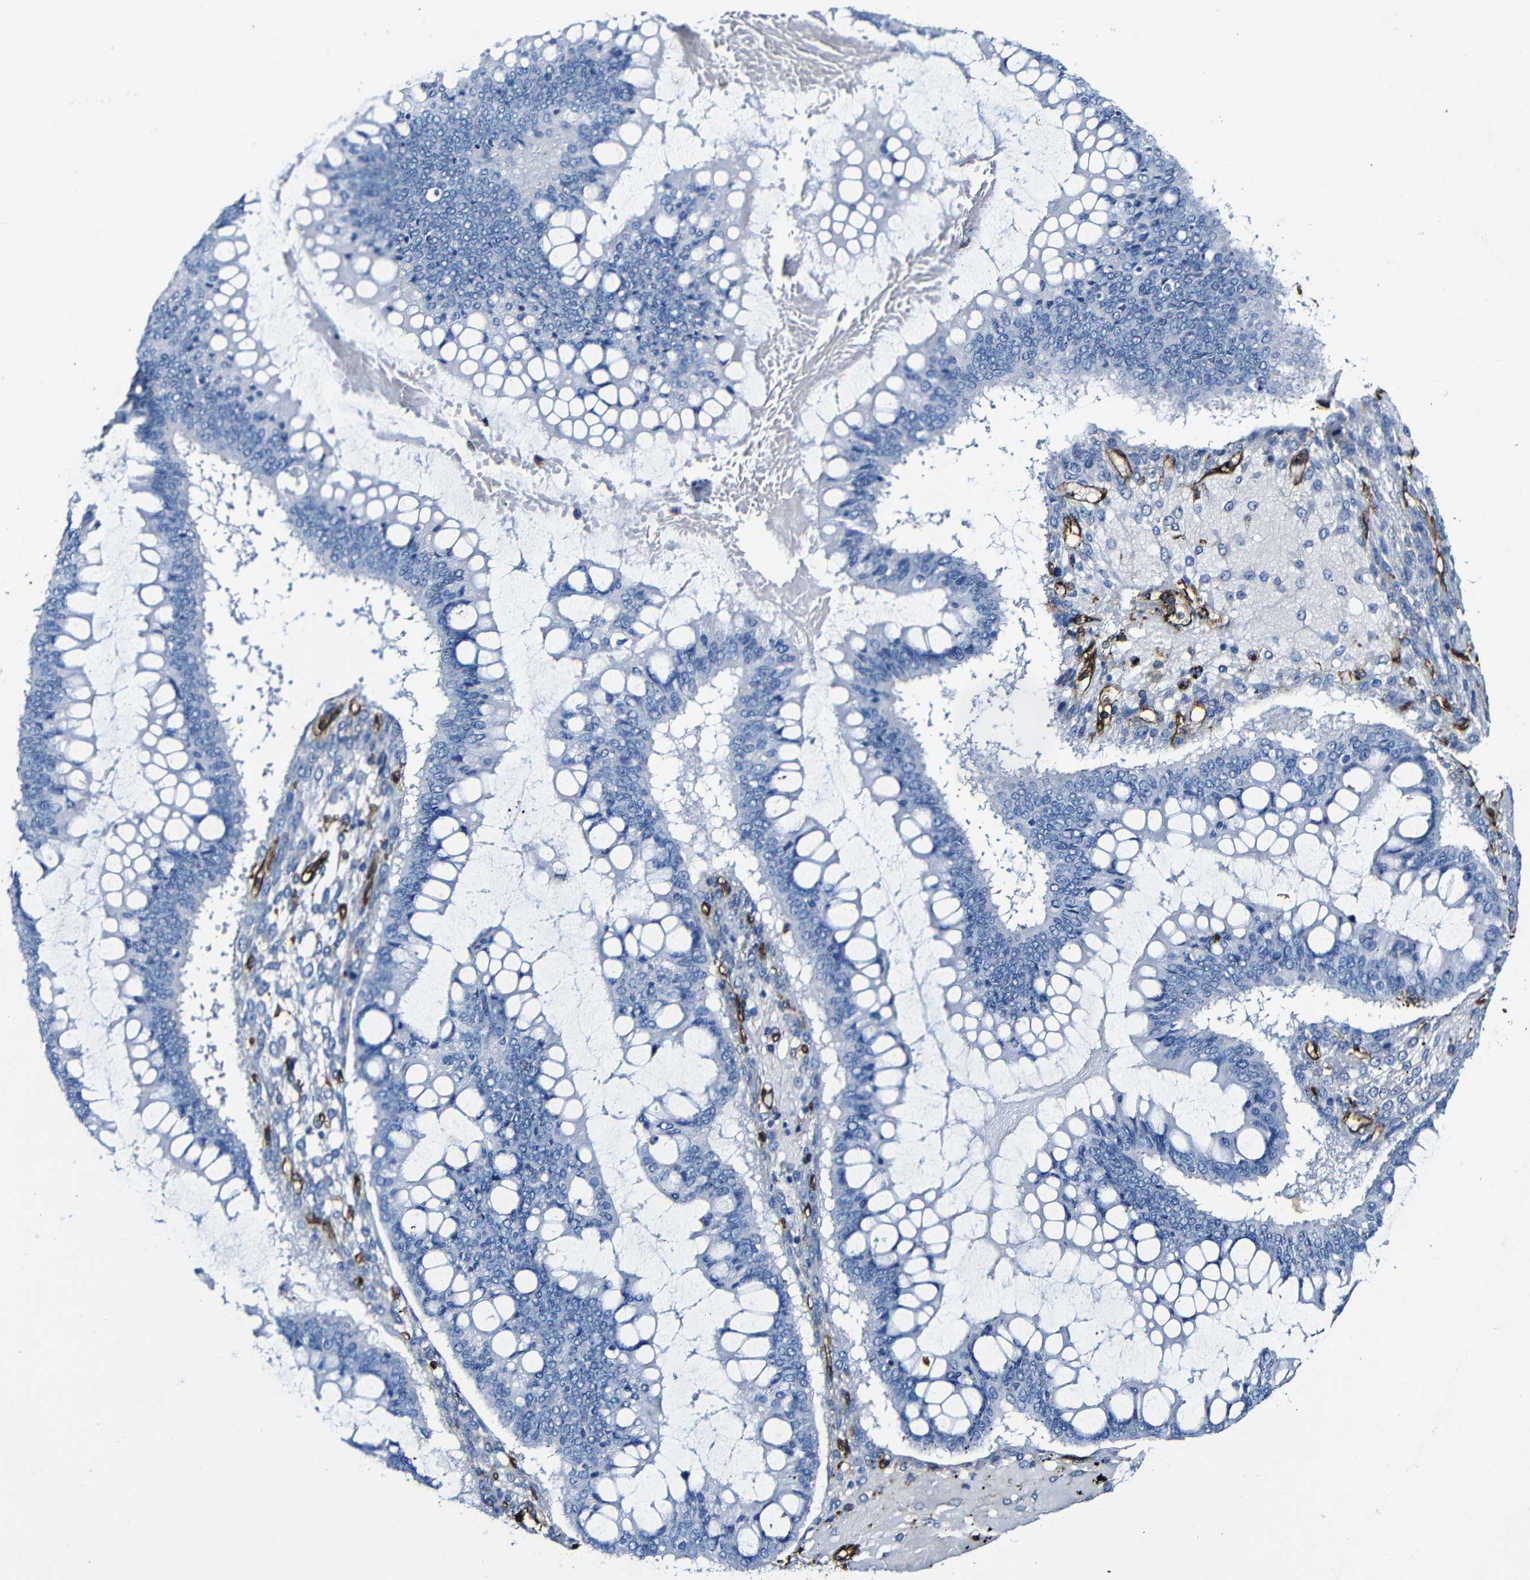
{"staining": {"intensity": "negative", "quantity": "none", "location": "none"}, "tissue": "ovarian cancer", "cell_type": "Tumor cells", "image_type": "cancer", "snomed": [{"axis": "morphology", "description": "Cystadenocarcinoma, mucinous, NOS"}, {"axis": "topography", "description": "Ovary"}], "caption": "Ovarian mucinous cystadenocarcinoma stained for a protein using immunohistochemistry exhibits no positivity tumor cells.", "gene": "MSN", "patient": {"sex": "female", "age": 73}}